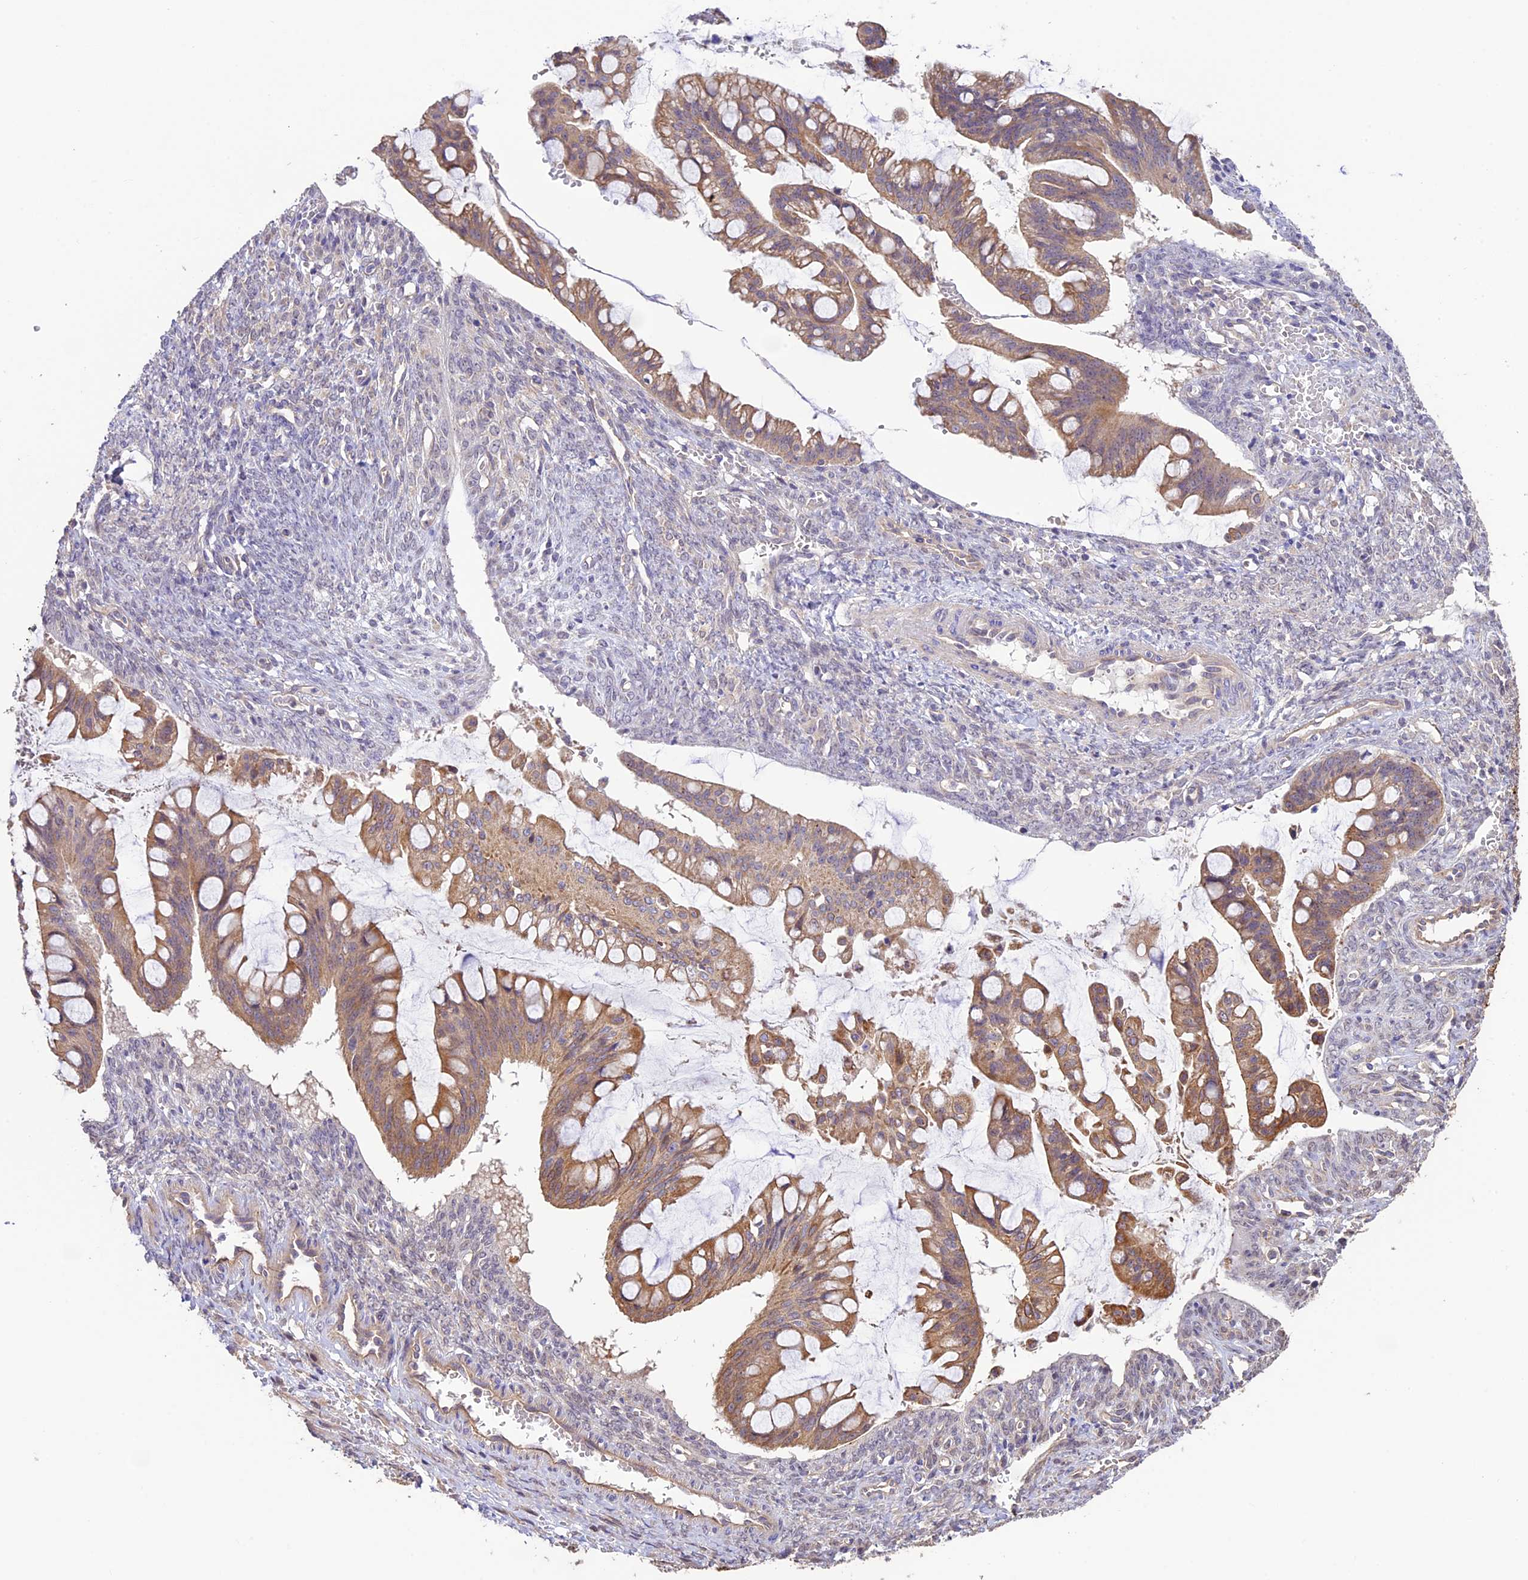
{"staining": {"intensity": "moderate", "quantity": ">75%", "location": "cytoplasmic/membranous"}, "tissue": "ovarian cancer", "cell_type": "Tumor cells", "image_type": "cancer", "snomed": [{"axis": "morphology", "description": "Cystadenocarcinoma, mucinous, NOS"}, {"axis": "topography", "description": "Ovary"}], "caption": "Immunohistochemistry photomicrograph of human ovarian mucinous cystadenocarcinoma stained for a protein (brown), which displays medium levels of moderate cytoplasmic/membranous expression in about >75% of tumor cells.", "gene": "BCAS4", "patient": {"sex": "female", "age": 73}}